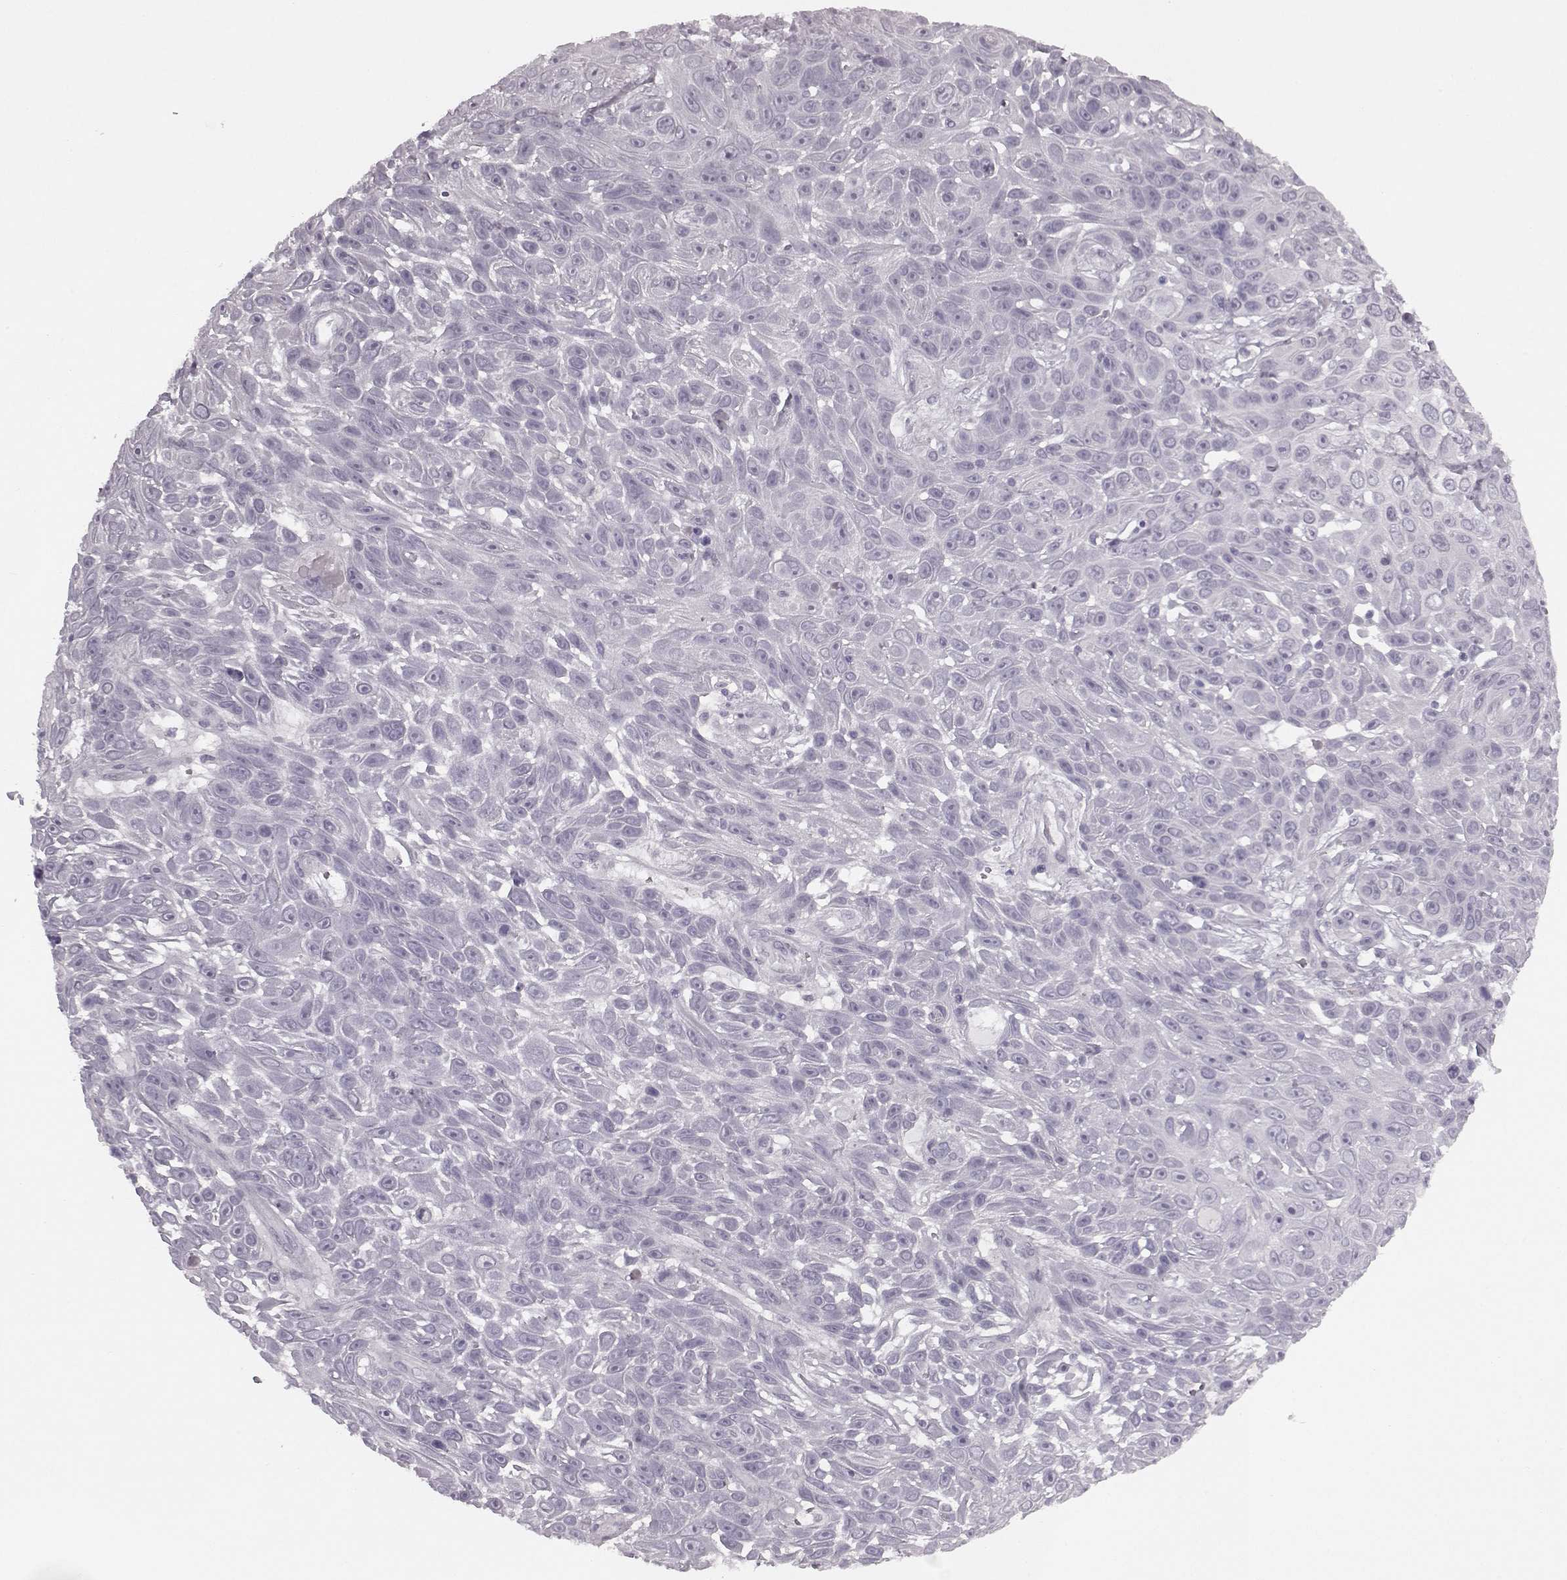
{"staining": {"intensity": "negative", "quantity": "none", "location": "none"}, "tissue": "skin cancer", "cell_type": "Tumor cells", "image_type": "cancer", "snomed": [{"axis": "morphology", "description": "Squamous cell carcinoma, NOS"}, {"axis": "topography", "description": "Skin"}], "caption": "This is a image of immunohistochemistry (IHC) staining of skin squamous cell carcinoma, which shows no expression in tumor cells.", "gene": "SEMG2", "patient": {"sex": "male", "age": 82}}